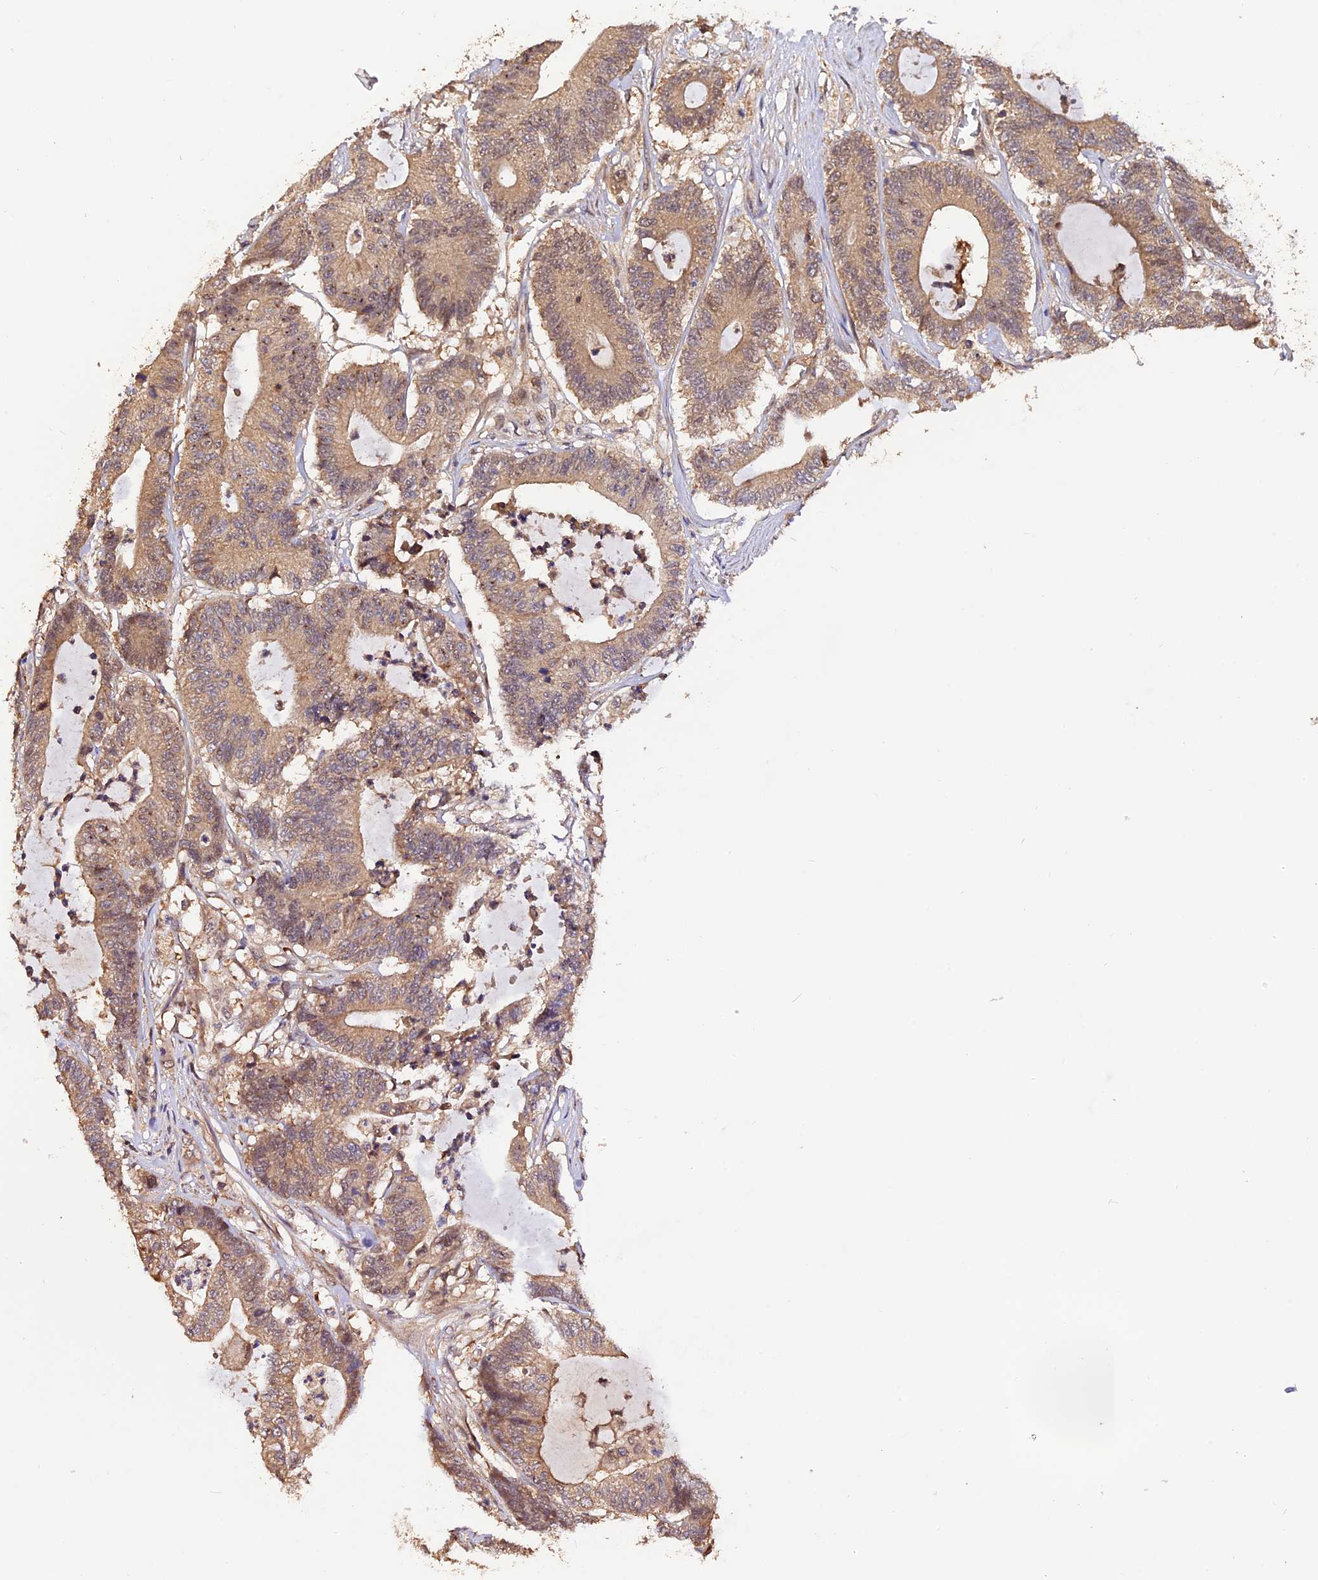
{"staining": {"intensity": "weak", "quantity": ">75%", "location": "cytoplasmic/membranous,nuclear"}, "tissue": "colorectal cancer", "cell_type": "Tumor cells", "image_type": "cancer", "snomed": [{"axis": "morphology", "description": "Adenocarcinoma, NOS"}, {"axis": "topography", "description": "Colon"}], "caption": "About >75% of tumor cells in human colorectal cancer (adenocarcinoma) show weak cytoplasmic/membranous and nuclear protein expression as visualized by brown immunohistochemical staining.", "gene": "TRMT1", "patient": {"sex": "female", "age": 84}}